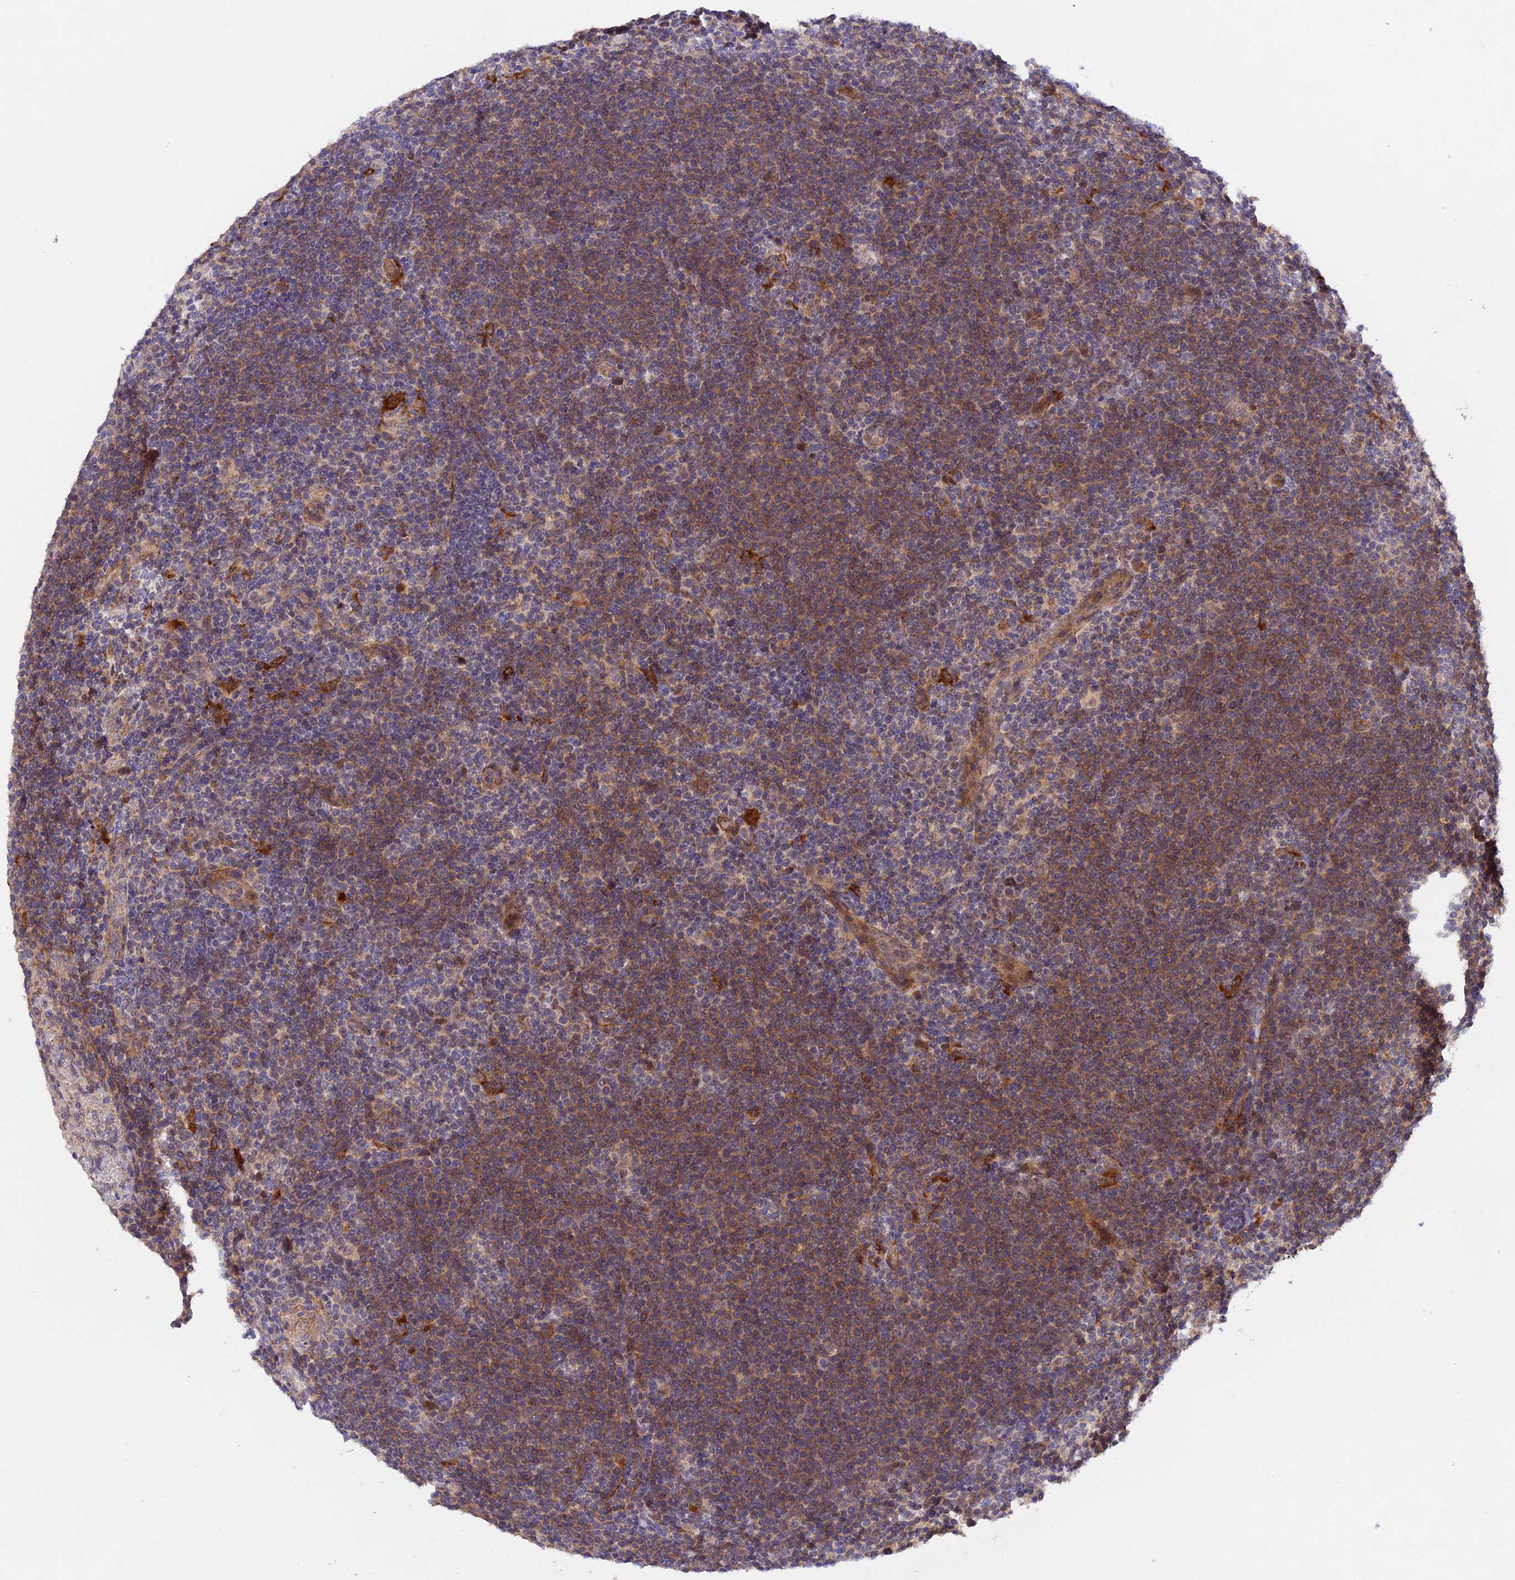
{"staining": {"intensity": "negative", "quantity": "none", "location": "none"}, "tissue": "lymphoma", "cell_type": "Tumor cells", "image_type": "cancer", "snomed": [{"axis": "morphology", "description": "Hodgkin's disease, NOS"}, {"axis": "topography", "description": "Lymph node"}], "caption": "Immunohistochemistry histopathology image of lymphoma stained for a protein (brown), which displays no expression in tumor cells.", "gene": "WDFY4", "patient": {"sex": "female", "age": 57}}